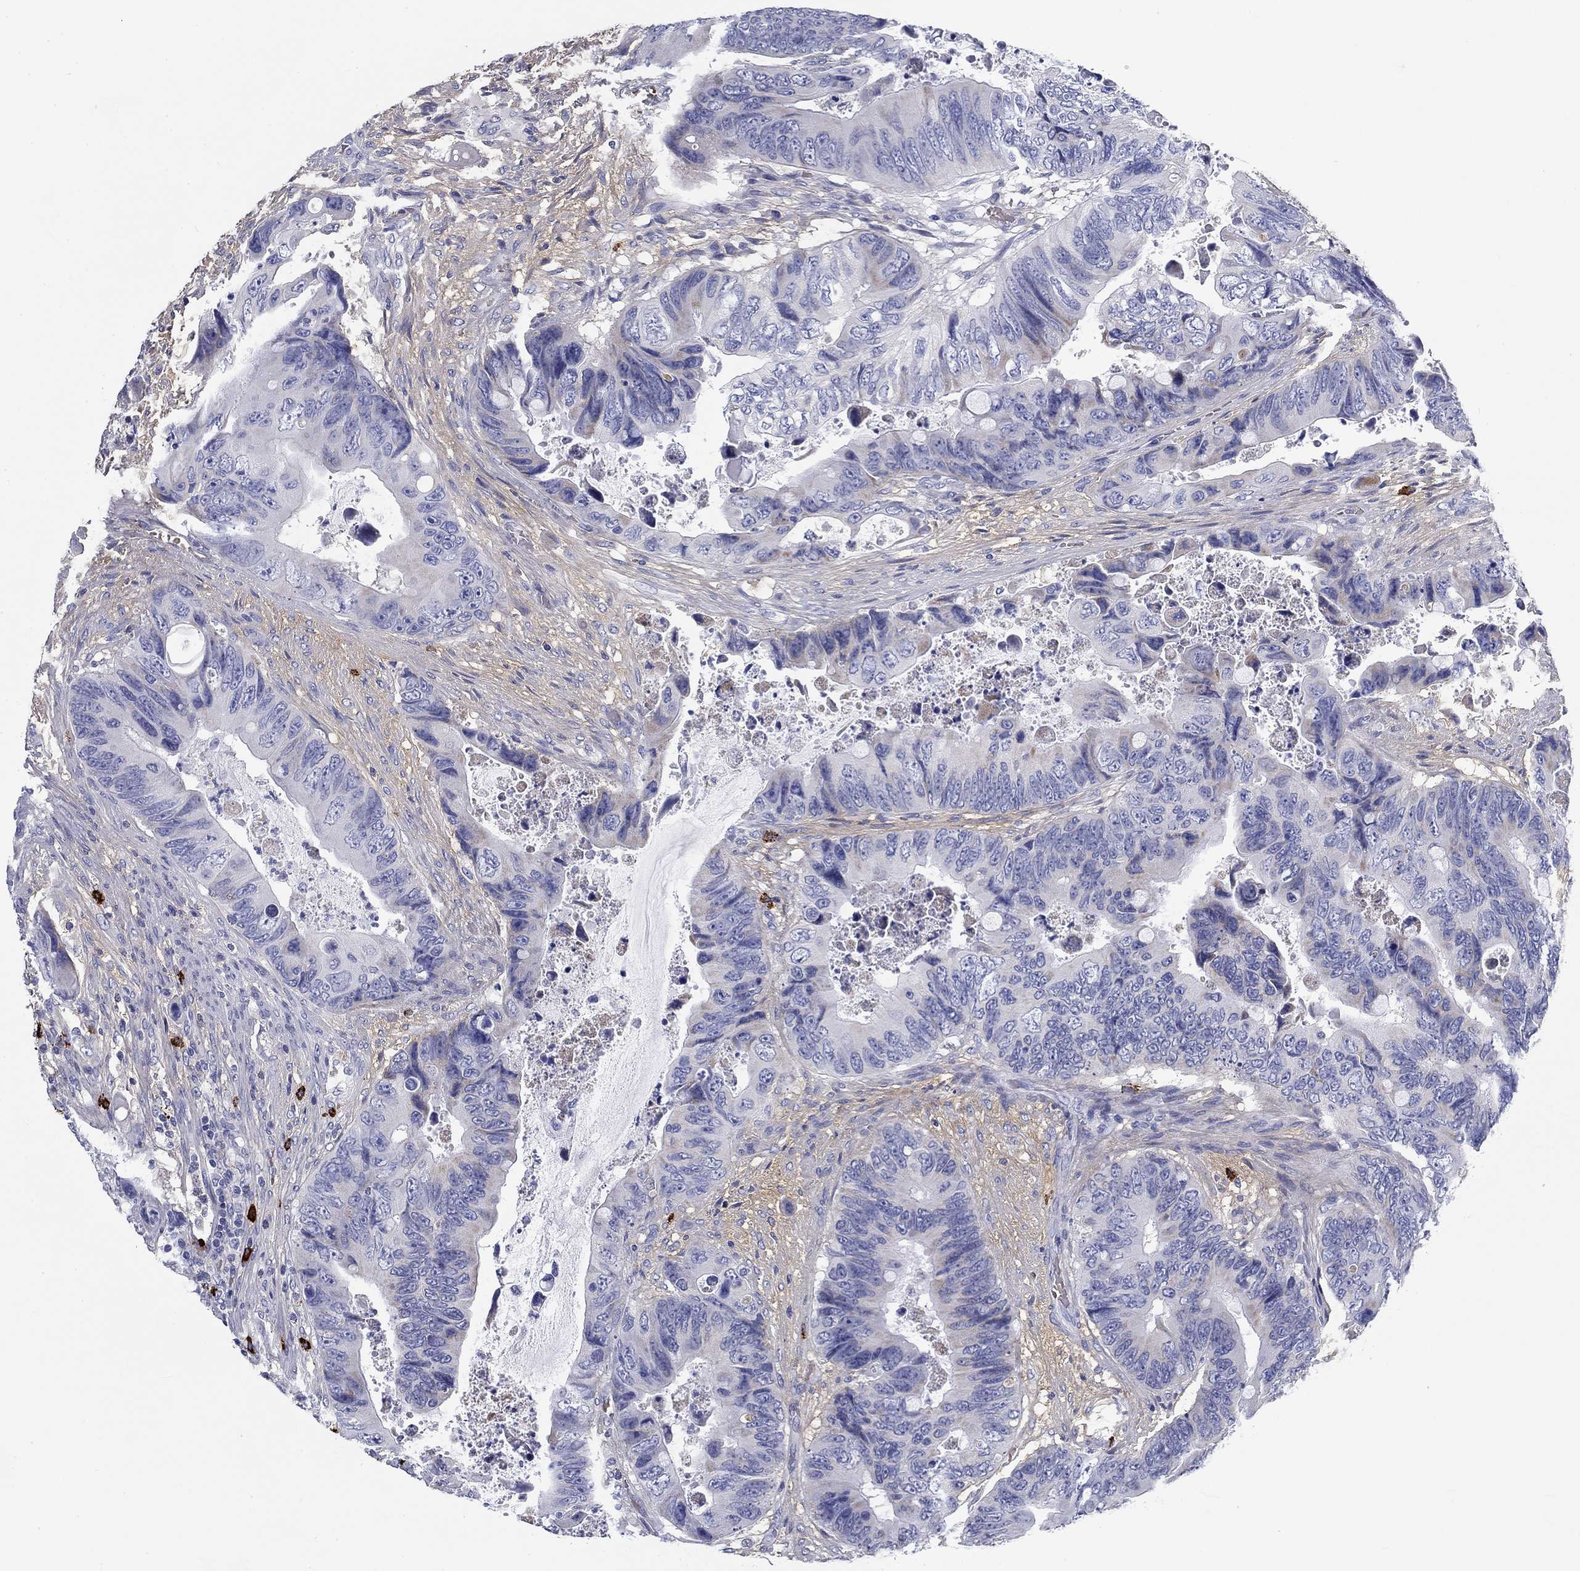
{"staining": {"intensity": "negative", "quantity": "none", "location": "none"}, "tissue": "colorectal cancer", "cell_type": "Tumor cells", "image_type": "cancer", "snomed": [{"axis": "morphology", "description": "Adenocarcinoma, NOS"}, {"axis": "topography", "description": "Rectum"}], "caption": "This histopathology image is of colorectal cancer stained with IHC to label a protein in brown with the nuclei are counter-stained blue. There is no positivity in tumor cells.", "gene": "CD40LG", "patient": {"sex": "male", "age": 63}}